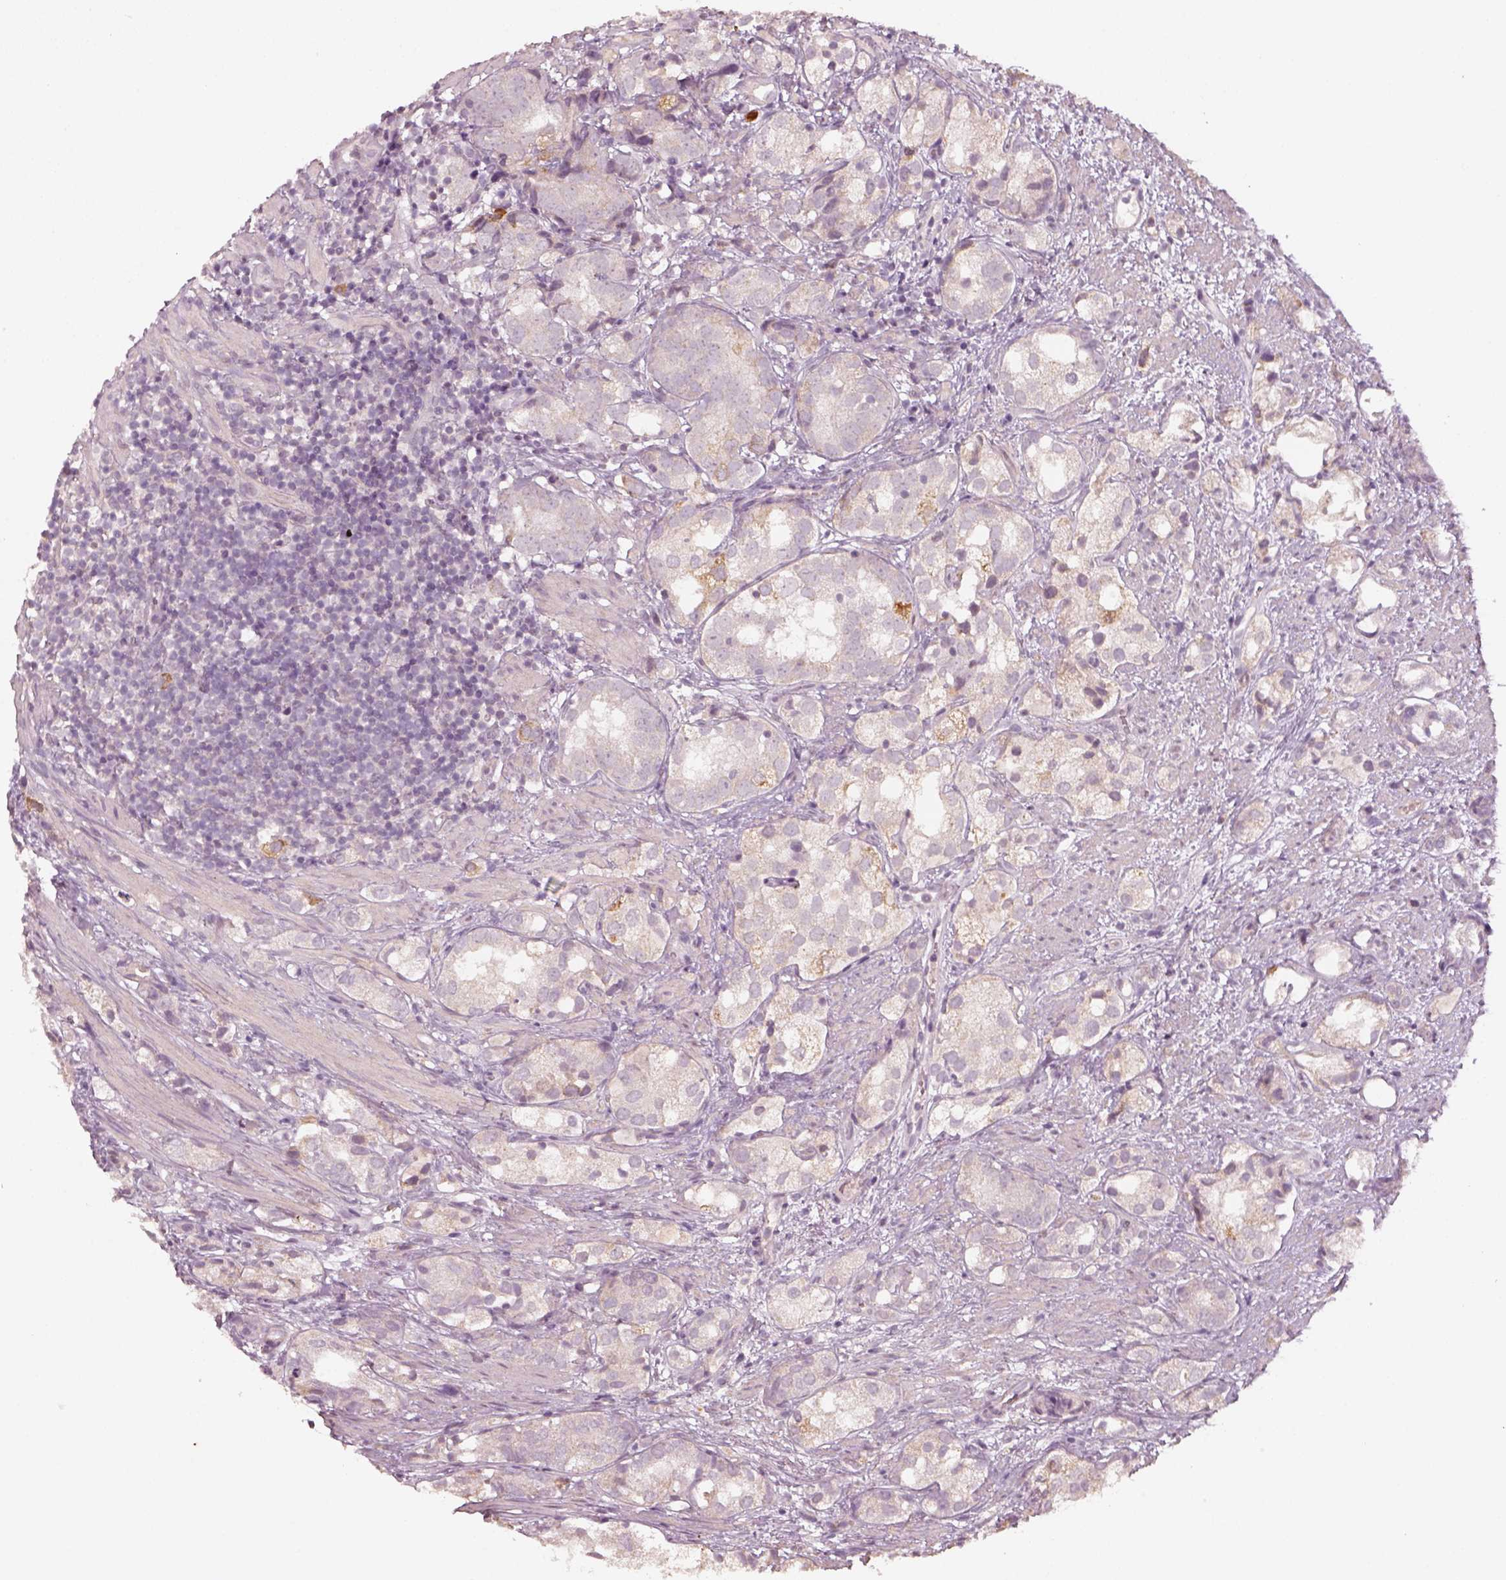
{"staining": {"intensity": "weak", "quantity": "25%-75%", "location": "cytoplasmic/membranous"}, "tissue": "prostate cancer", "cell_type": "Tumor cells", "image_type": "cancer", "snomed": [{"axis": "morphology", "description": "Adenocarcinoma, High grade"}, {"axis": "topography", "description": "Prostate"}], "caption": "Prostate high-grade adenocarcinoma tissue exhibits weak cytoplasmic/membranous positivity in about 25%-75% of tumor cells (DAB IHC, brown staining for protein, blue staining for nuclei).", "gene": "LAMC2", "patient": {"sex": "male", "age": 82}}